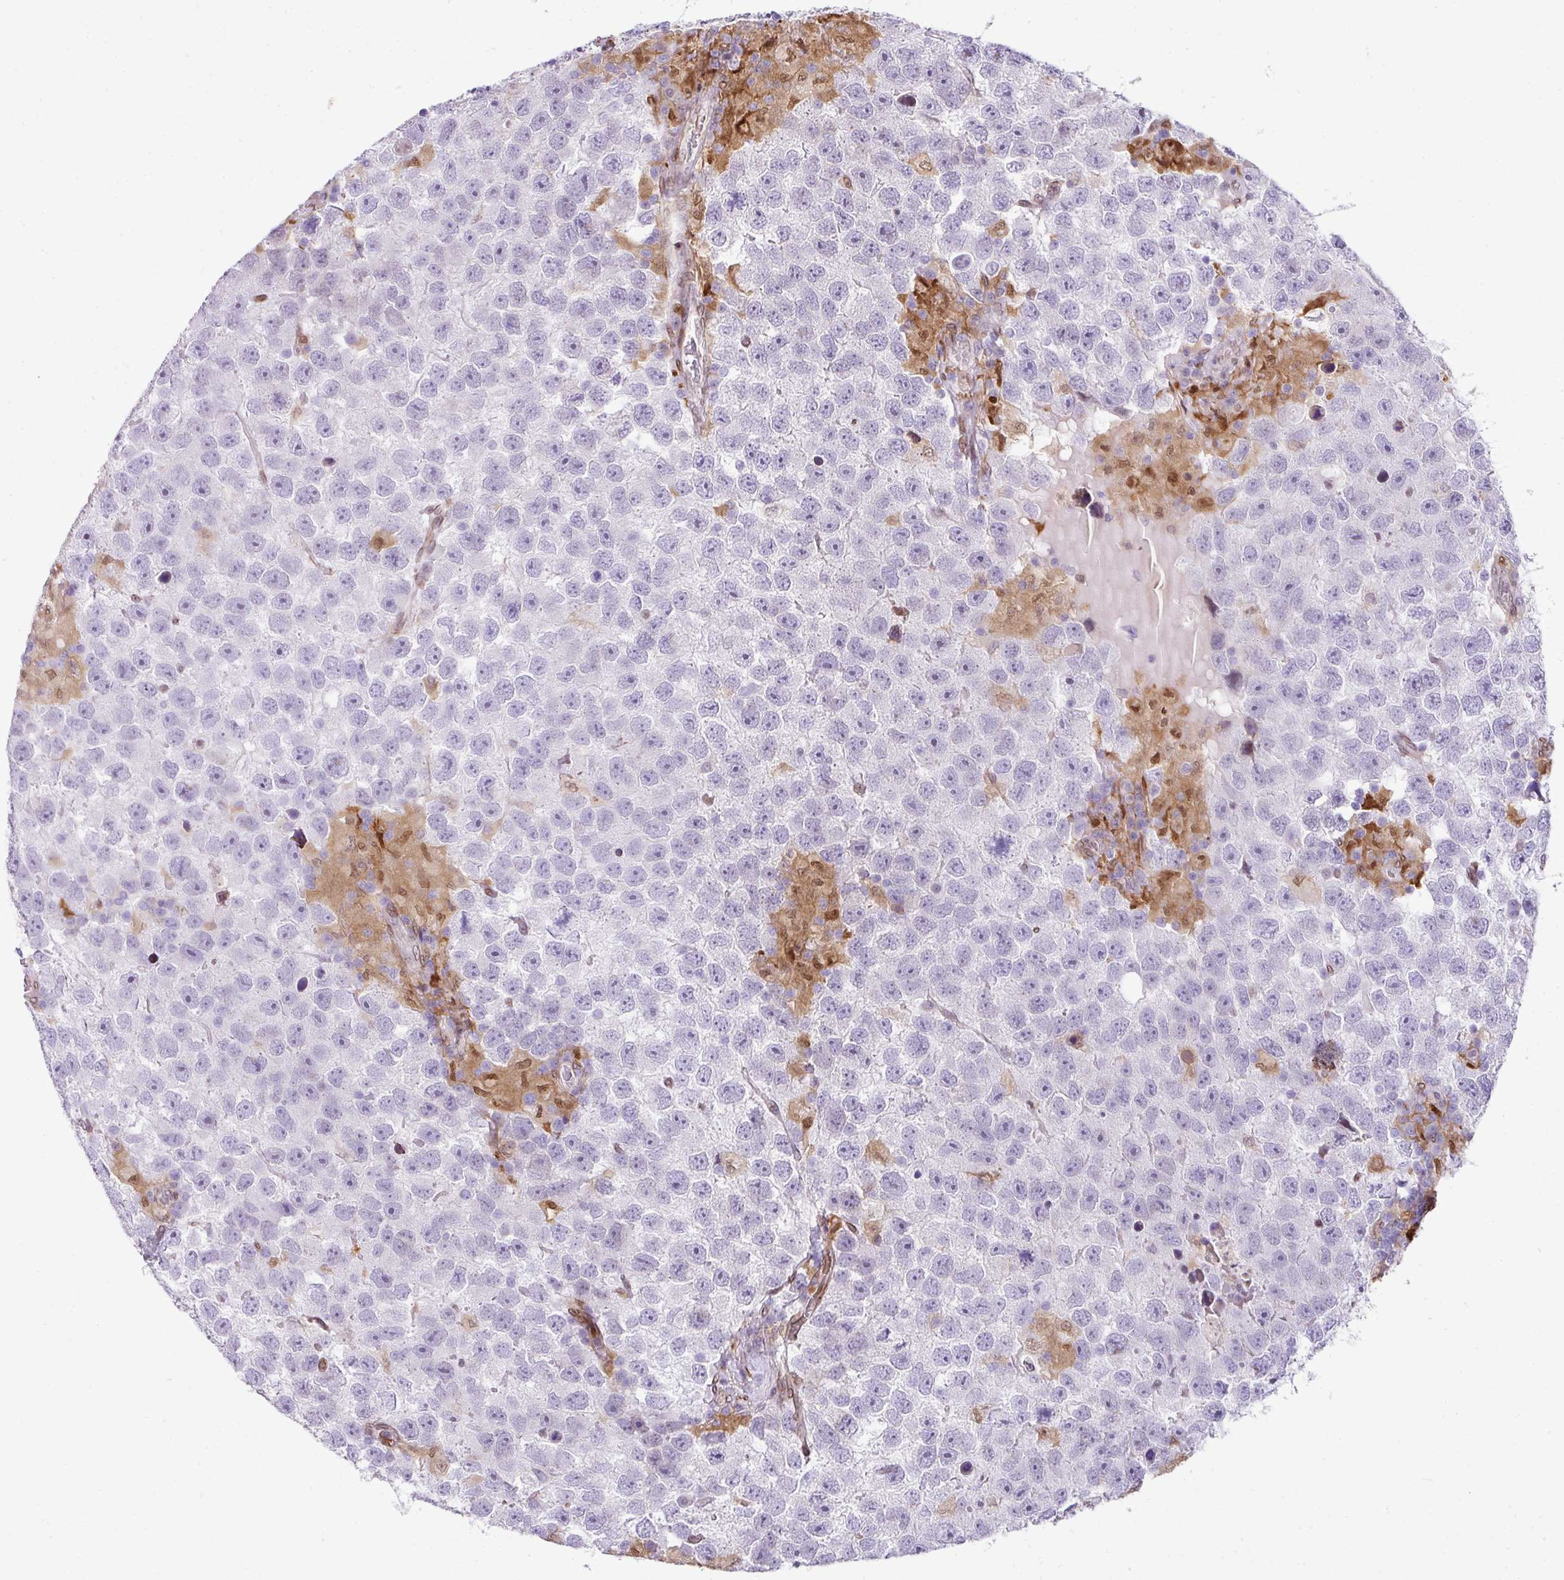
{"staining": {"intensity": "negative", "quantity": "none", "location": "none"}, "tissue": "testis cancer", "cell_type": "Tumor cells", "image_type": "cancer", "snomed": [{"axis": "morphology", "description": "Seminoma, NOS"}, {"axis": "topography", "description": "Testis"}], "caption": "High power microscopy photomicrograph of an IHC photomicrograph of testis seminoma, revealing no significant positivity in tumor cells.", "gene": "PLK1", "patient": {"sex": "male", "age": 26}}